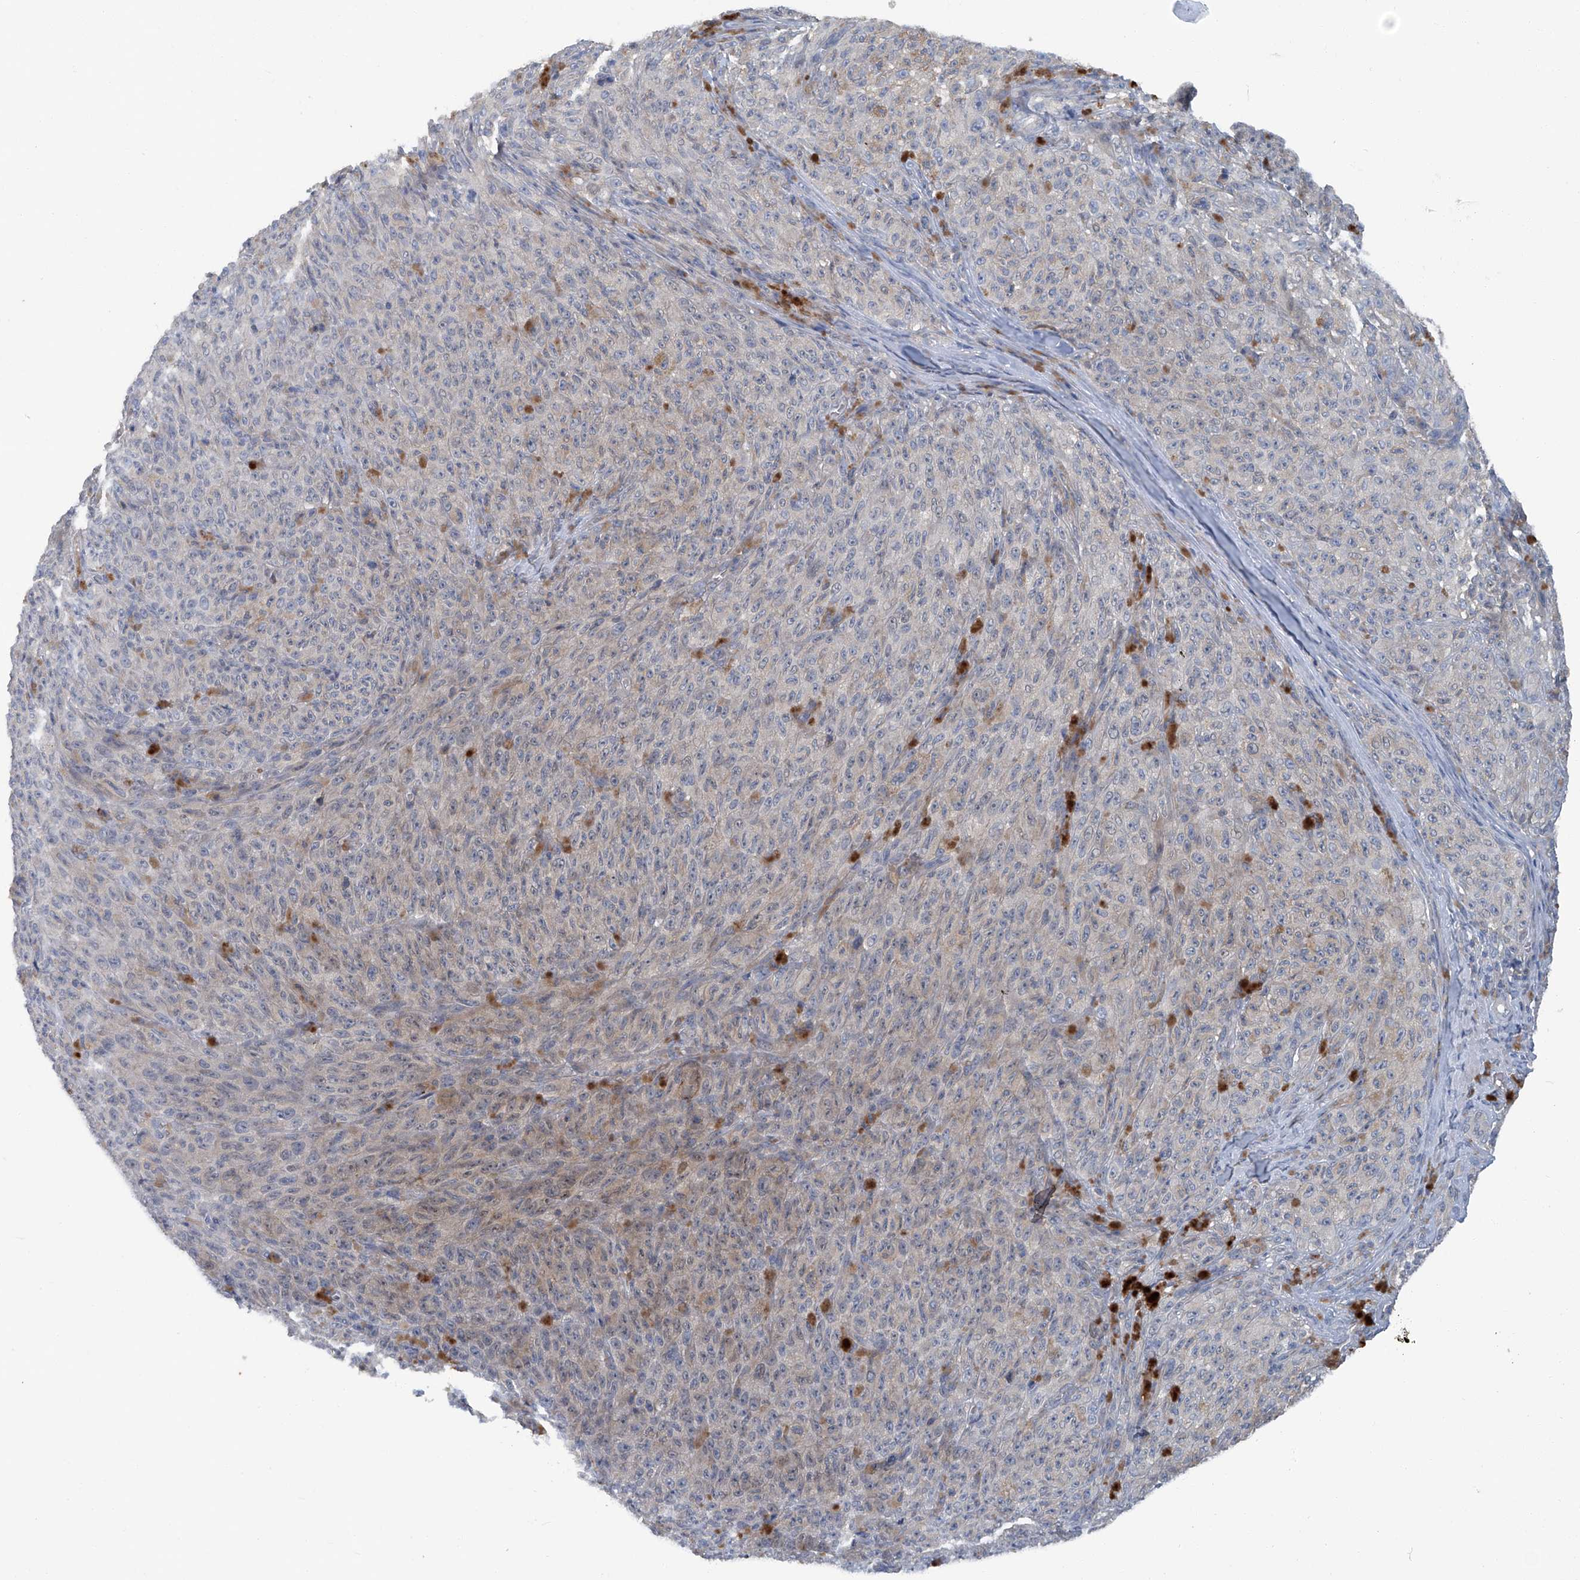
{"staining": {"intensity": "negative", "quantity": "none", "location": "none"}, "tissue": "melanoma", "cell_type": "Tumor cells", "image_type": "cancer", "snomed": [{"axis": "morphology", "description": "Malignant melanoma, NOS"}, {"axis": "topography", "description": "Skin"}], "caption": "DAB immunohistochemical staining of malignant melanoma displays no significant expression in tumor cells.", "gene": "ANKRD34A", "patient": {"sex": "female", "age": 82}}